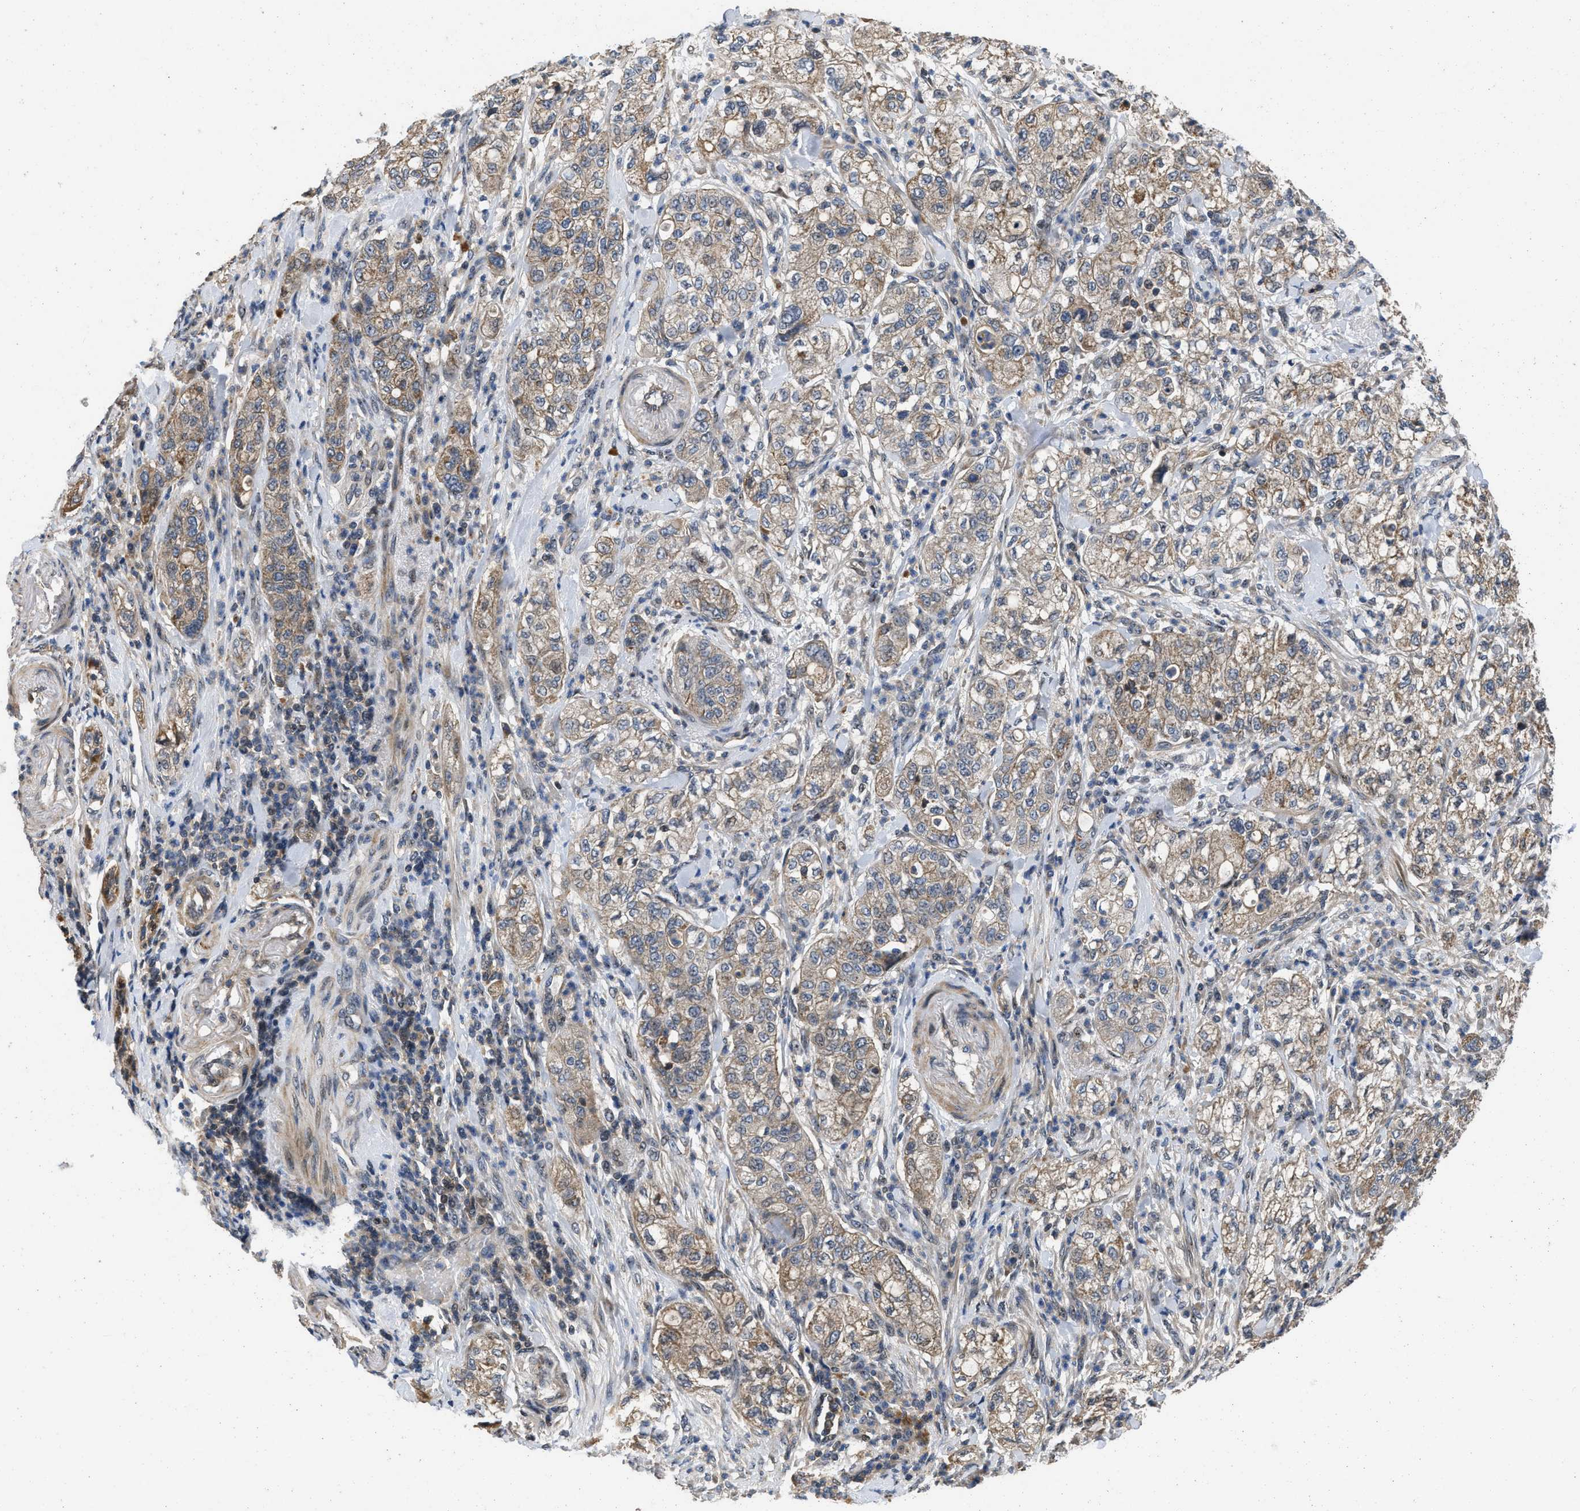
{"staining": {"intensity": "moderate", "quantity": ">75%", "location": "cytoplasmic/membranous"}, "tissue": "pancreatic cancer", "cell_type": "Tumor cells", "image_type": "cancer", "snomed": [{"axis": "morphology", "description": "Adenocarcinoma, NOS"}, {"axis": "topography", "description": "Pancreas"}], "caption": "Approximately >75% of tumor cells in human pancreatic cancer demonstrate moderate cytoplasmic/membranous protein positivity as visualized by brown immunohistochemical staining.", "gene": "PRDM14", "patient": {"sex": "female", "age": 78}}